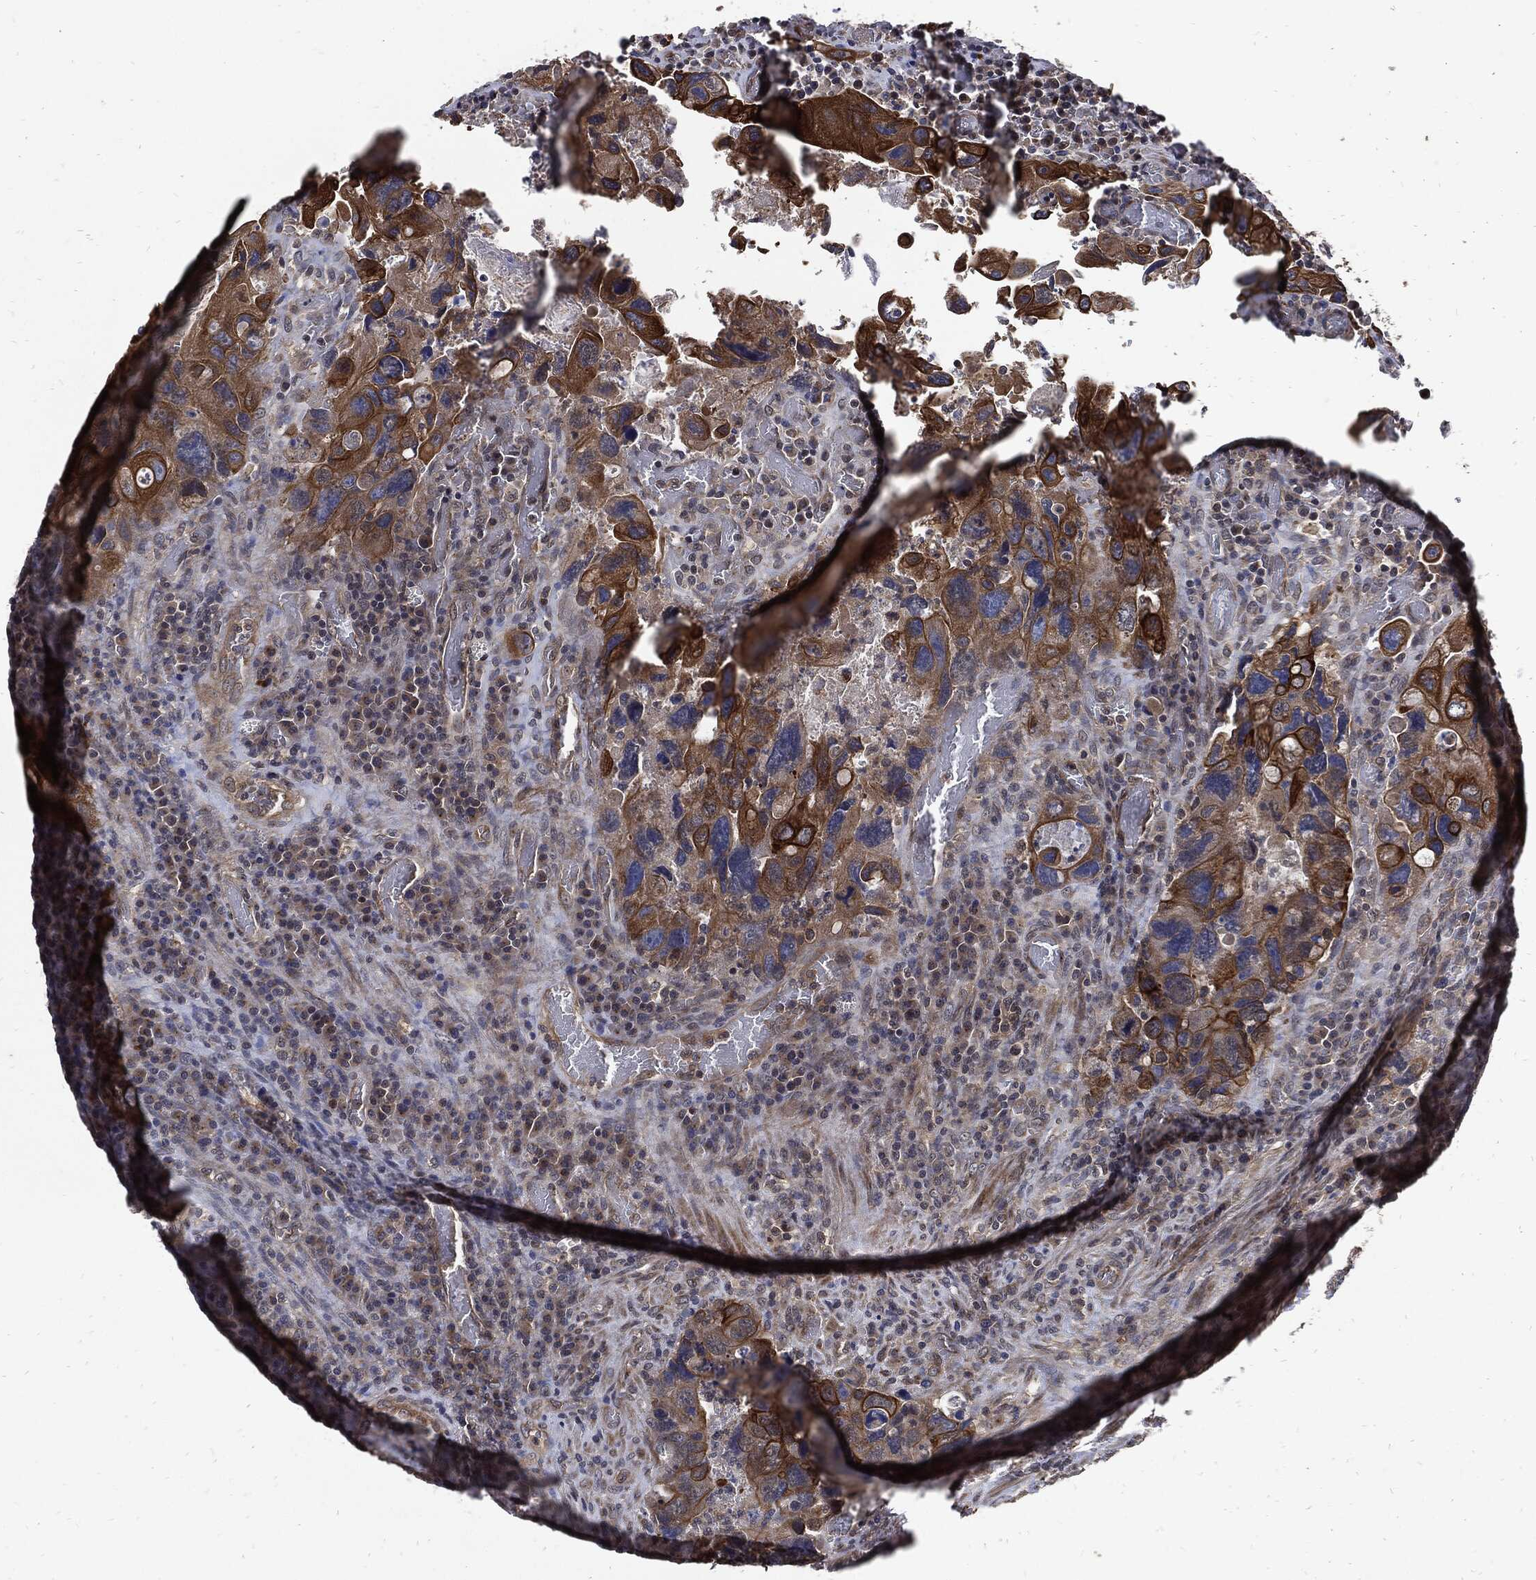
{"staining": {"intensity": "strong", "quantity": "25%-75%", "location": "cytoplasmic/membranous"}, "tissue": "colorectal cancer", "cell_type": "Tumor cells", "image_type": "cancer", "snomed": [{"axis": "morphology", "description": "Adenocarcinoma, NOS"}, {"axis": "topography", "description": "Rectum"}], "caption": "Protein staining of colorectal cancer (adenocarcinoma) tissue reveals strong cytoplasmic/membranous staining in about 25%-75% of tumor cells.", "gene": "DCTN1", "patient": {"sex": "male", "age": 62}}